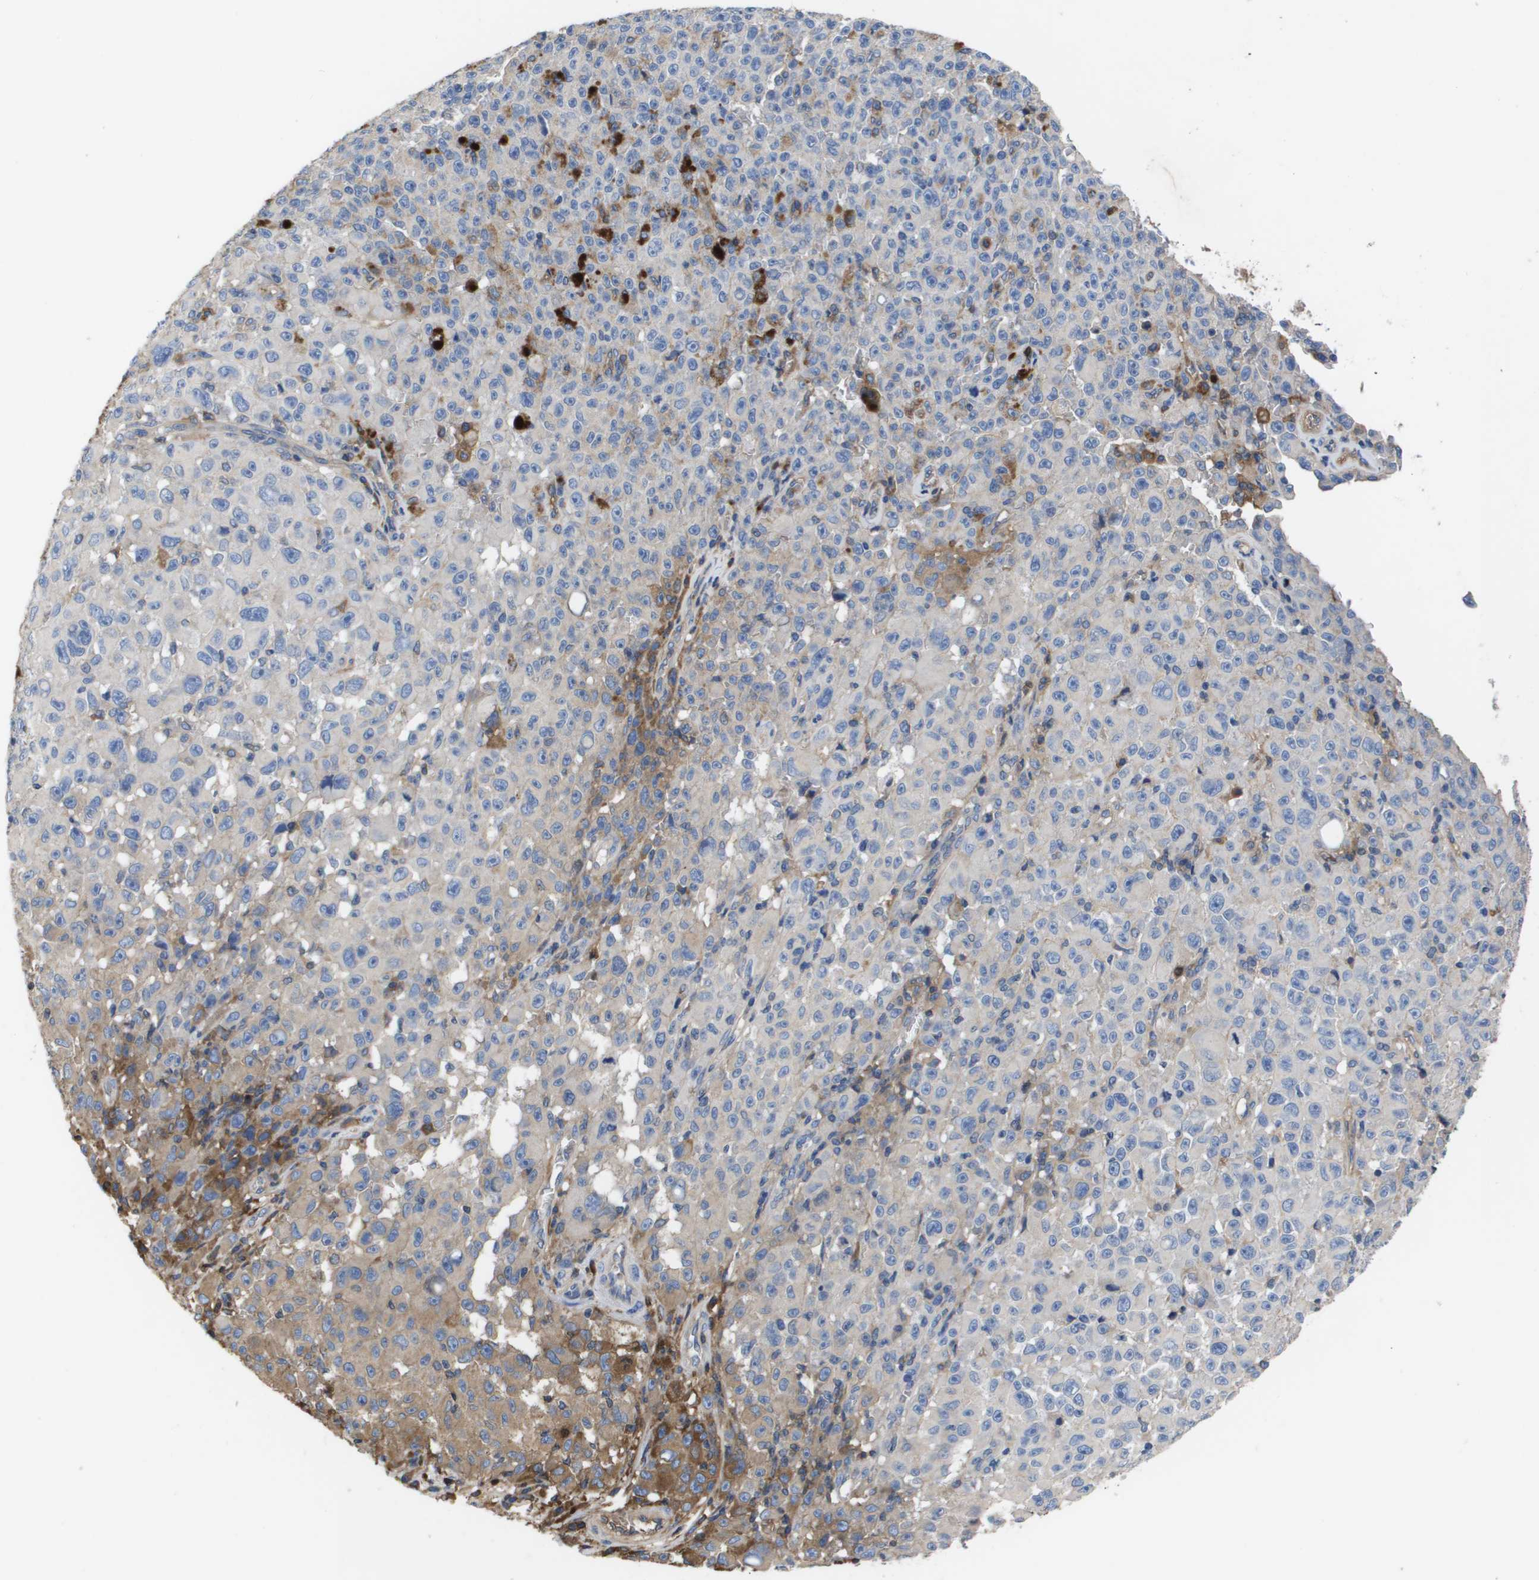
{"staining": {"intensity": "moderate", "quantity": "<25%", "location": "cytoplasmic/membranous"}, "tissue": "melanoma", "cell_type": "Tumor cells", "image_type": "cancer", "snomed": [{"axis": "morphology", "description": "Malignant melanoma, NOS"}, {"axis": "topography", "description": "Skin"}], "caption": "Brown immunohistochemical staining in melanoma exhibits moderate cytoplasmic/membranous expression in approximately <25% of tumor cells.", "gene": "SERPINA6", "patient": {"sex": "female", "age": 82}}